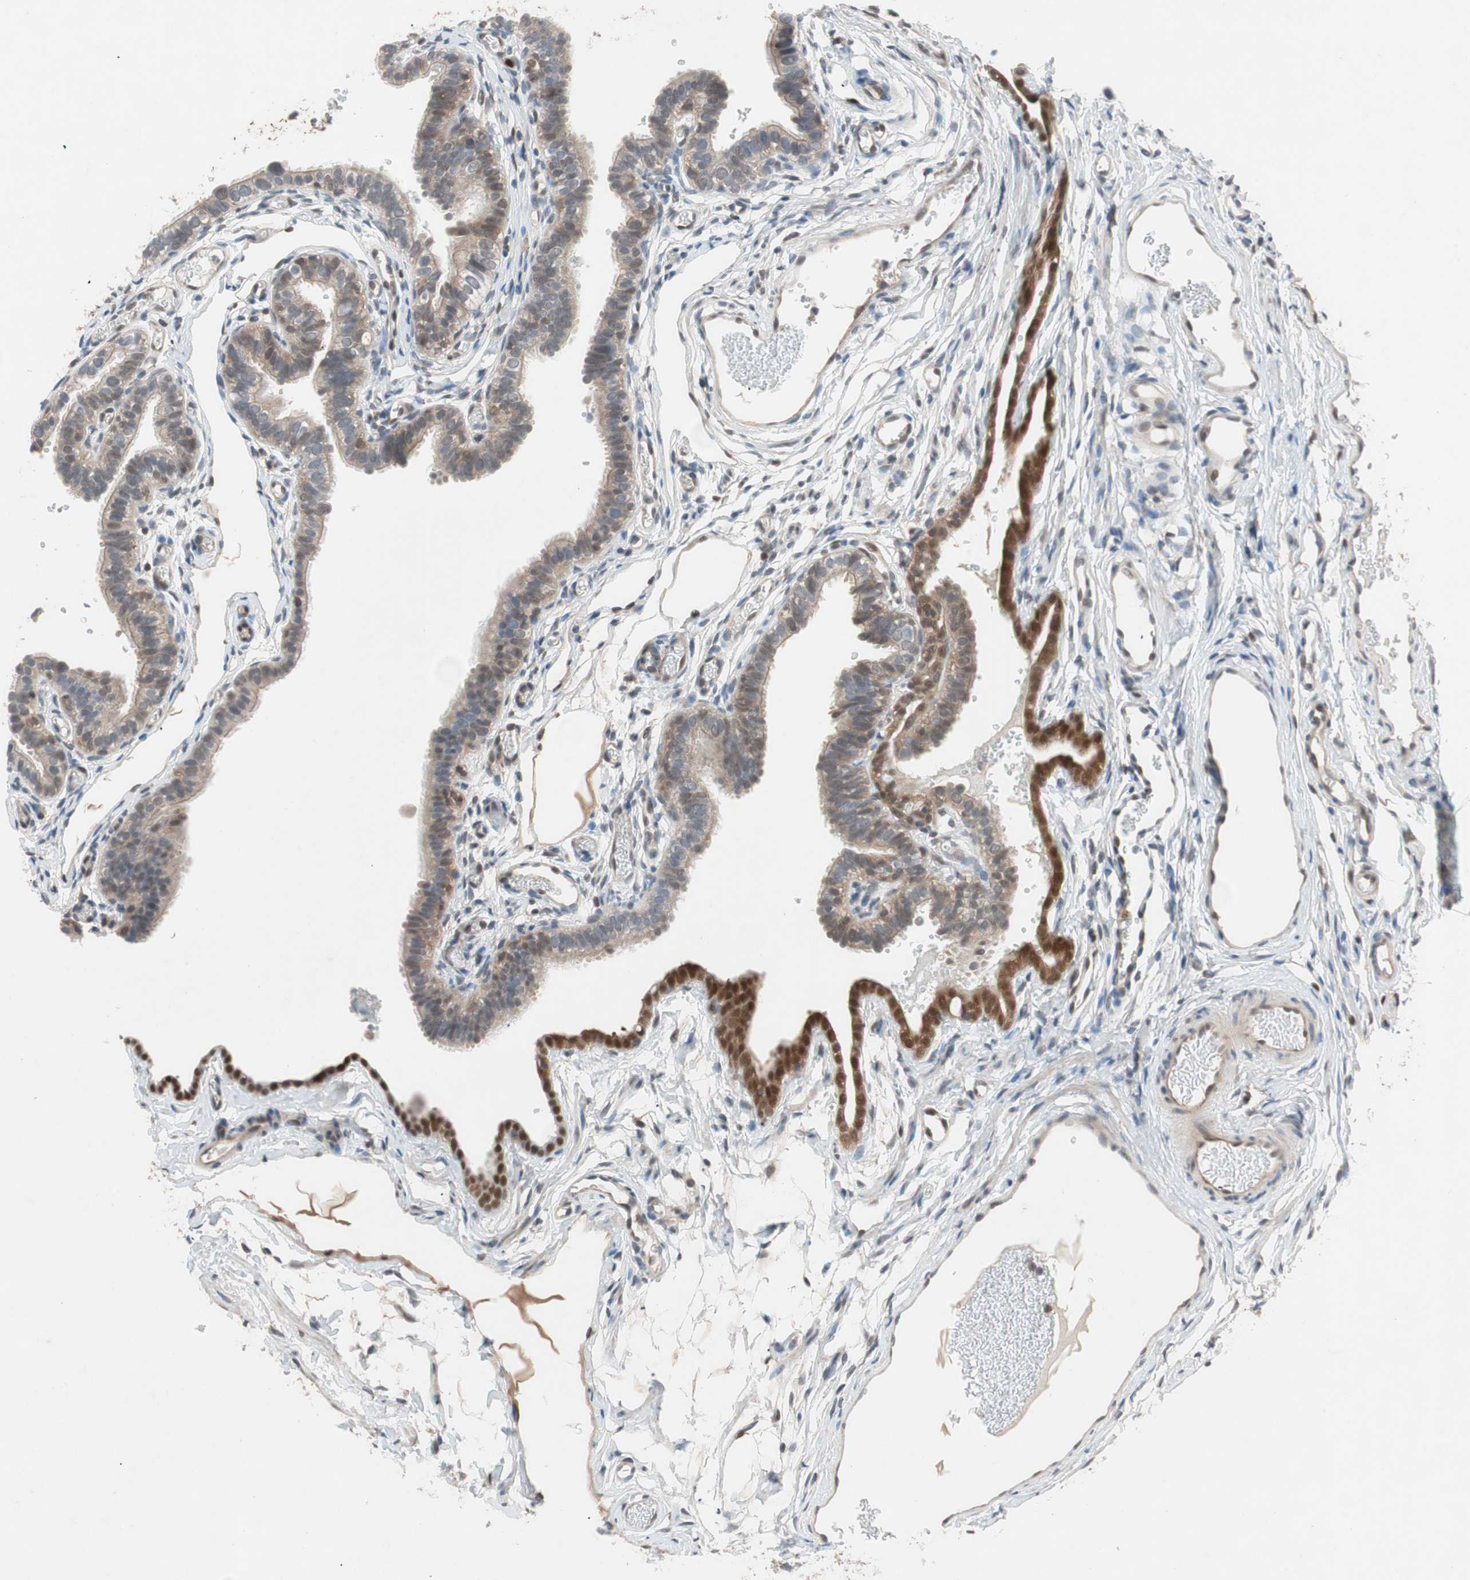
{"staining": {"intensity": "moderate", "quantity": "<25%", "location": "cytoplasmic/membranous,nuclear"}, "tissue": "fallopian tube", "cell_type": "Glandular cells", "image_type": "normal", "snomed": [{"axis": "morphology", "description": "Normal tissue, NOS"}, {"axis": "topography", "description": "Fallopian tube"}, {"axis": "topography", "description": "Placenta"}], "caption": "Fallopian tube stained with a brown dye displays moderate cytoplasmic/membranous,nuclear positive staining in approximately <25% of glandular cells.", "gene": "GALT", "patient": {"sex": "female", "age": 34}}